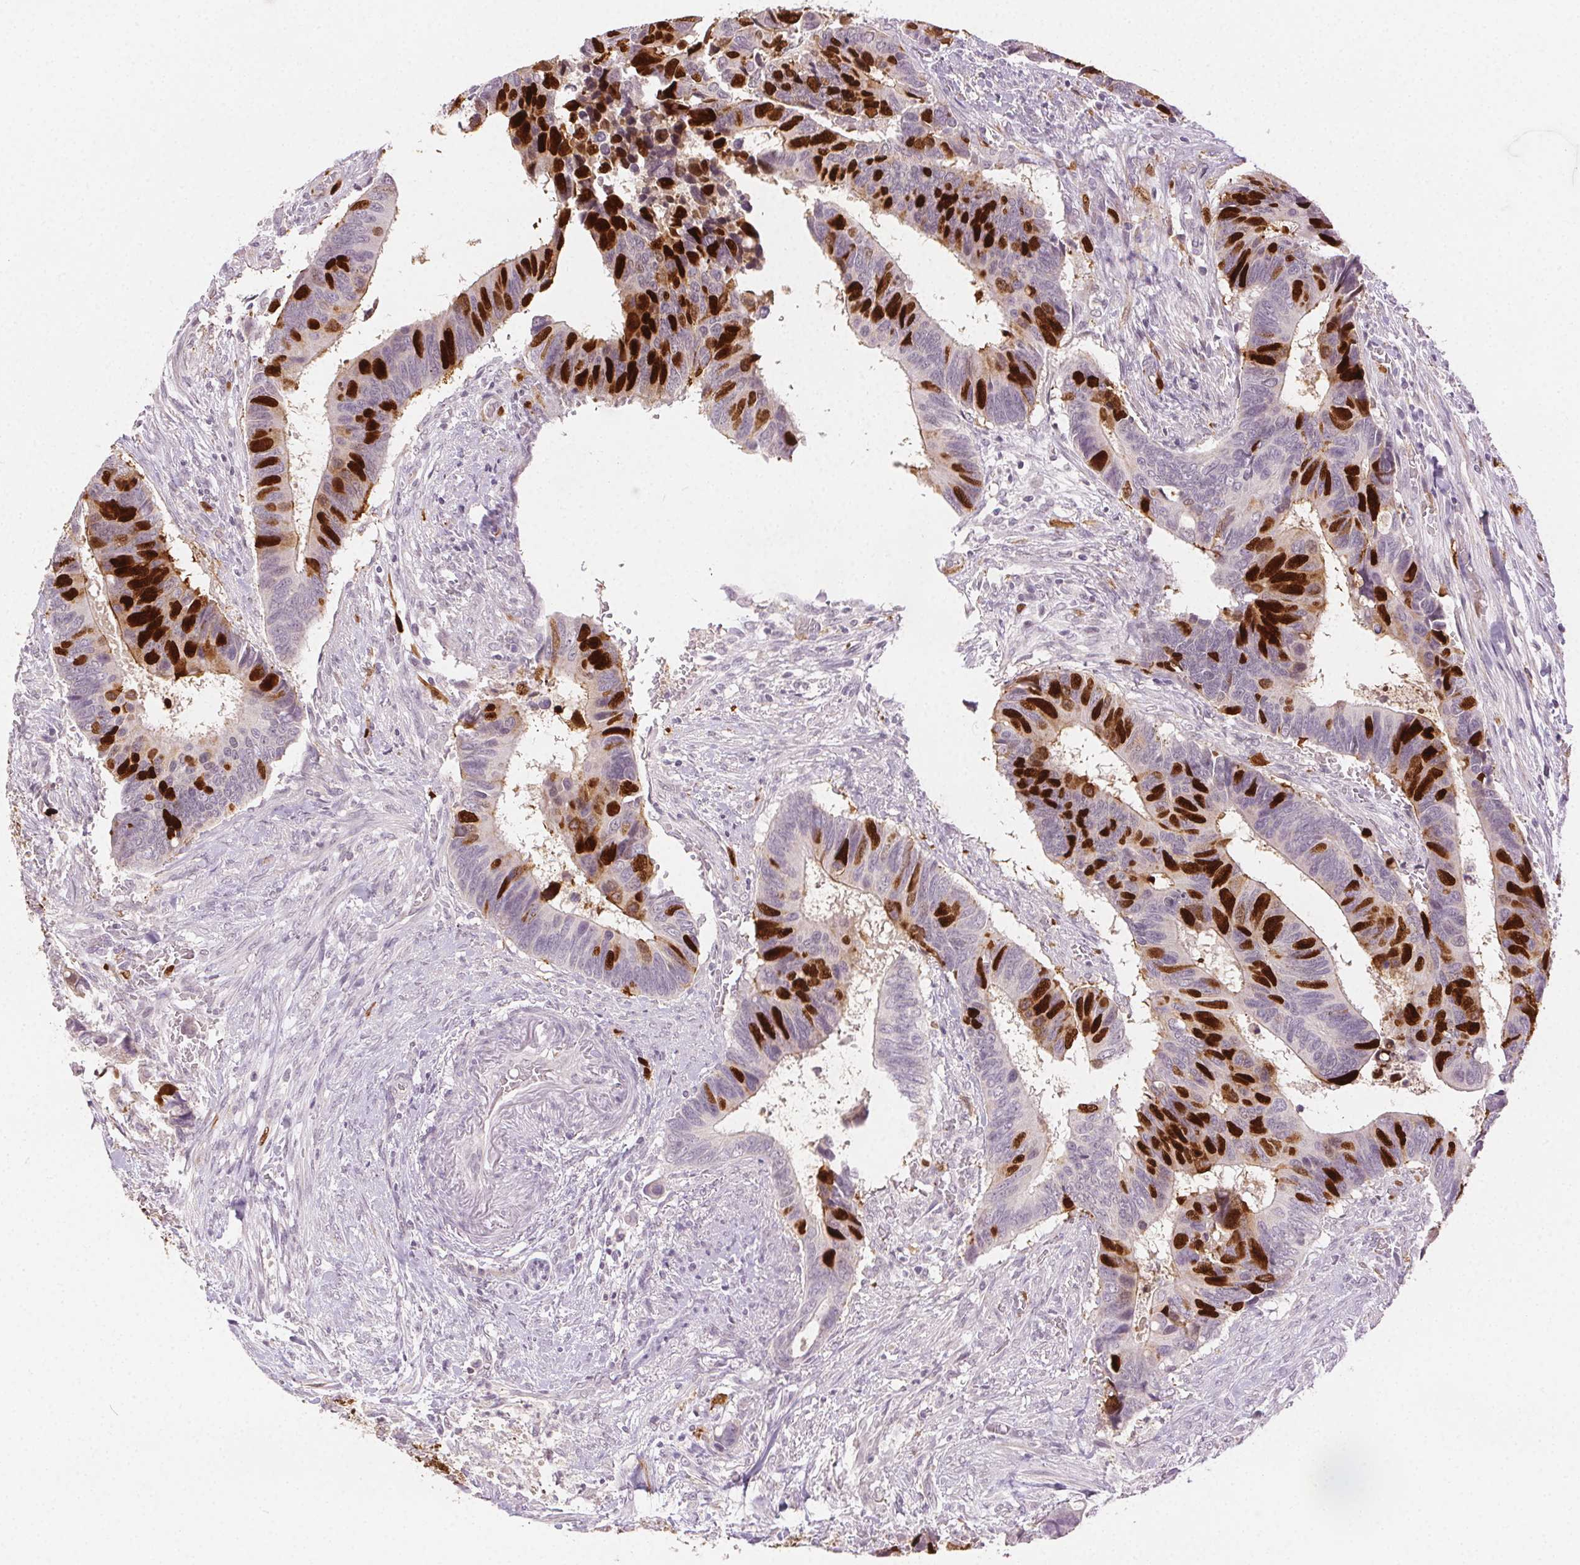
{"staining": {"intensity": "strong", "quantity": "25%-75%", "location": "nuclear"}, "tissue": "colorectal cancer", "cell_type": "Tumor cells", "image_type": "cancer", "snomed": [{"axis": "morphology", "description": "Adenocarcinoma, NOS"}, {"axis": "topography", "description": "Colon"}], "caption": "IHC photomicrograph of human colorectal cancer stained for a protein (brown), which demonstrates high levels of strong nuclear staining in approximately 25%-75% of tumor cells.", "gene": "ANLN", "patient": {"sex": "male", "age": 49}}